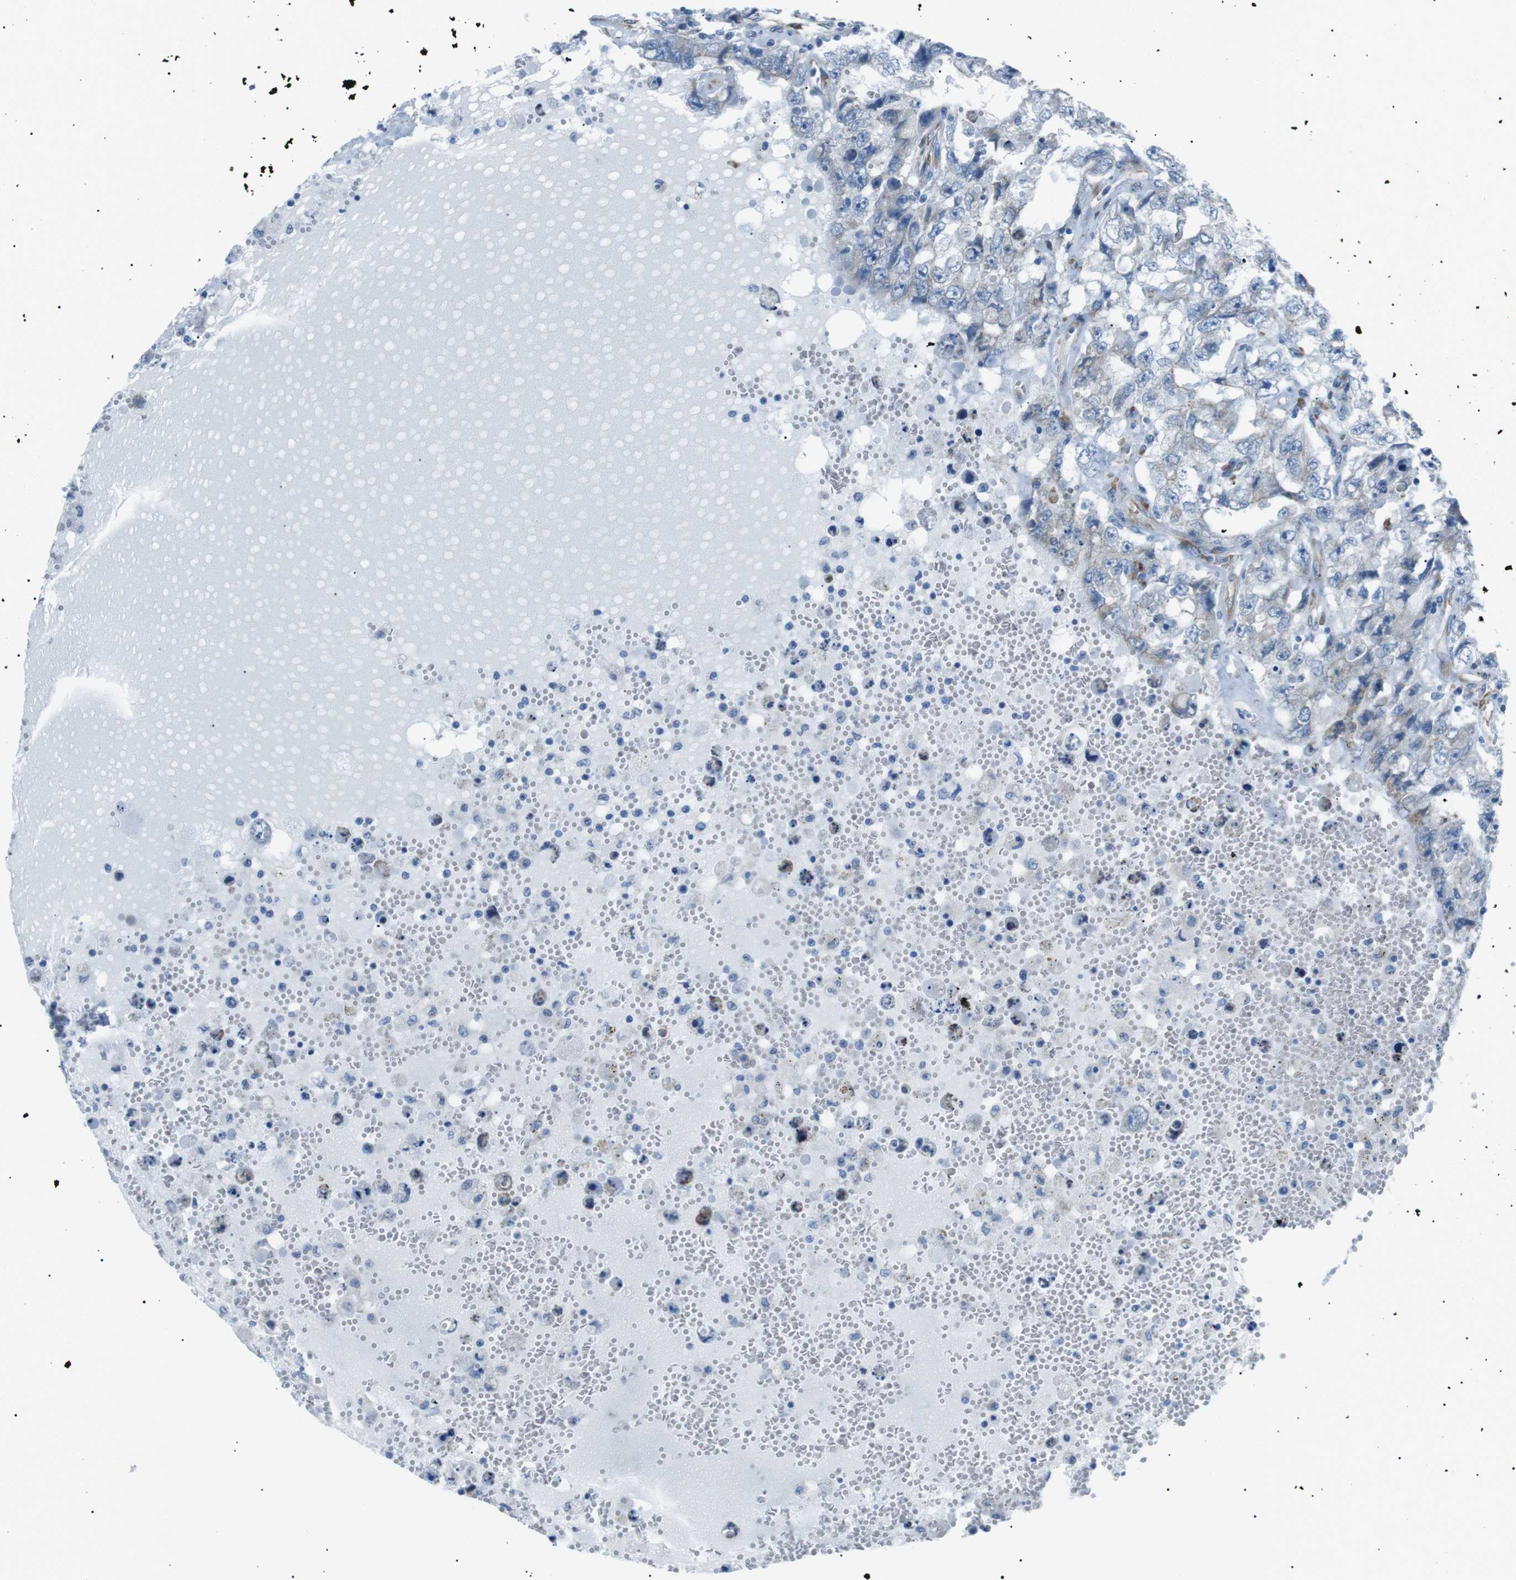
{"staining": {"intensity": "negative", "quantity": "none", "location": "none"}, "tissue": "testis cancer", "cell_type": "Tumor cells", "image_type": "cancer", "snomed": [{"axis": "morphology", "description": "Carcinoma, Embryonal, NOS"}, {"axis": "topography", "description": "Testis"}], "caption": "This is a micrograph of immunohistochemistry (IHC) staining of testis cancer (embryonal carcinoma), which shows no positivity in tumor cells.", "gene": "MTARC2", "patient": {"sex": "male", "age": 26}}